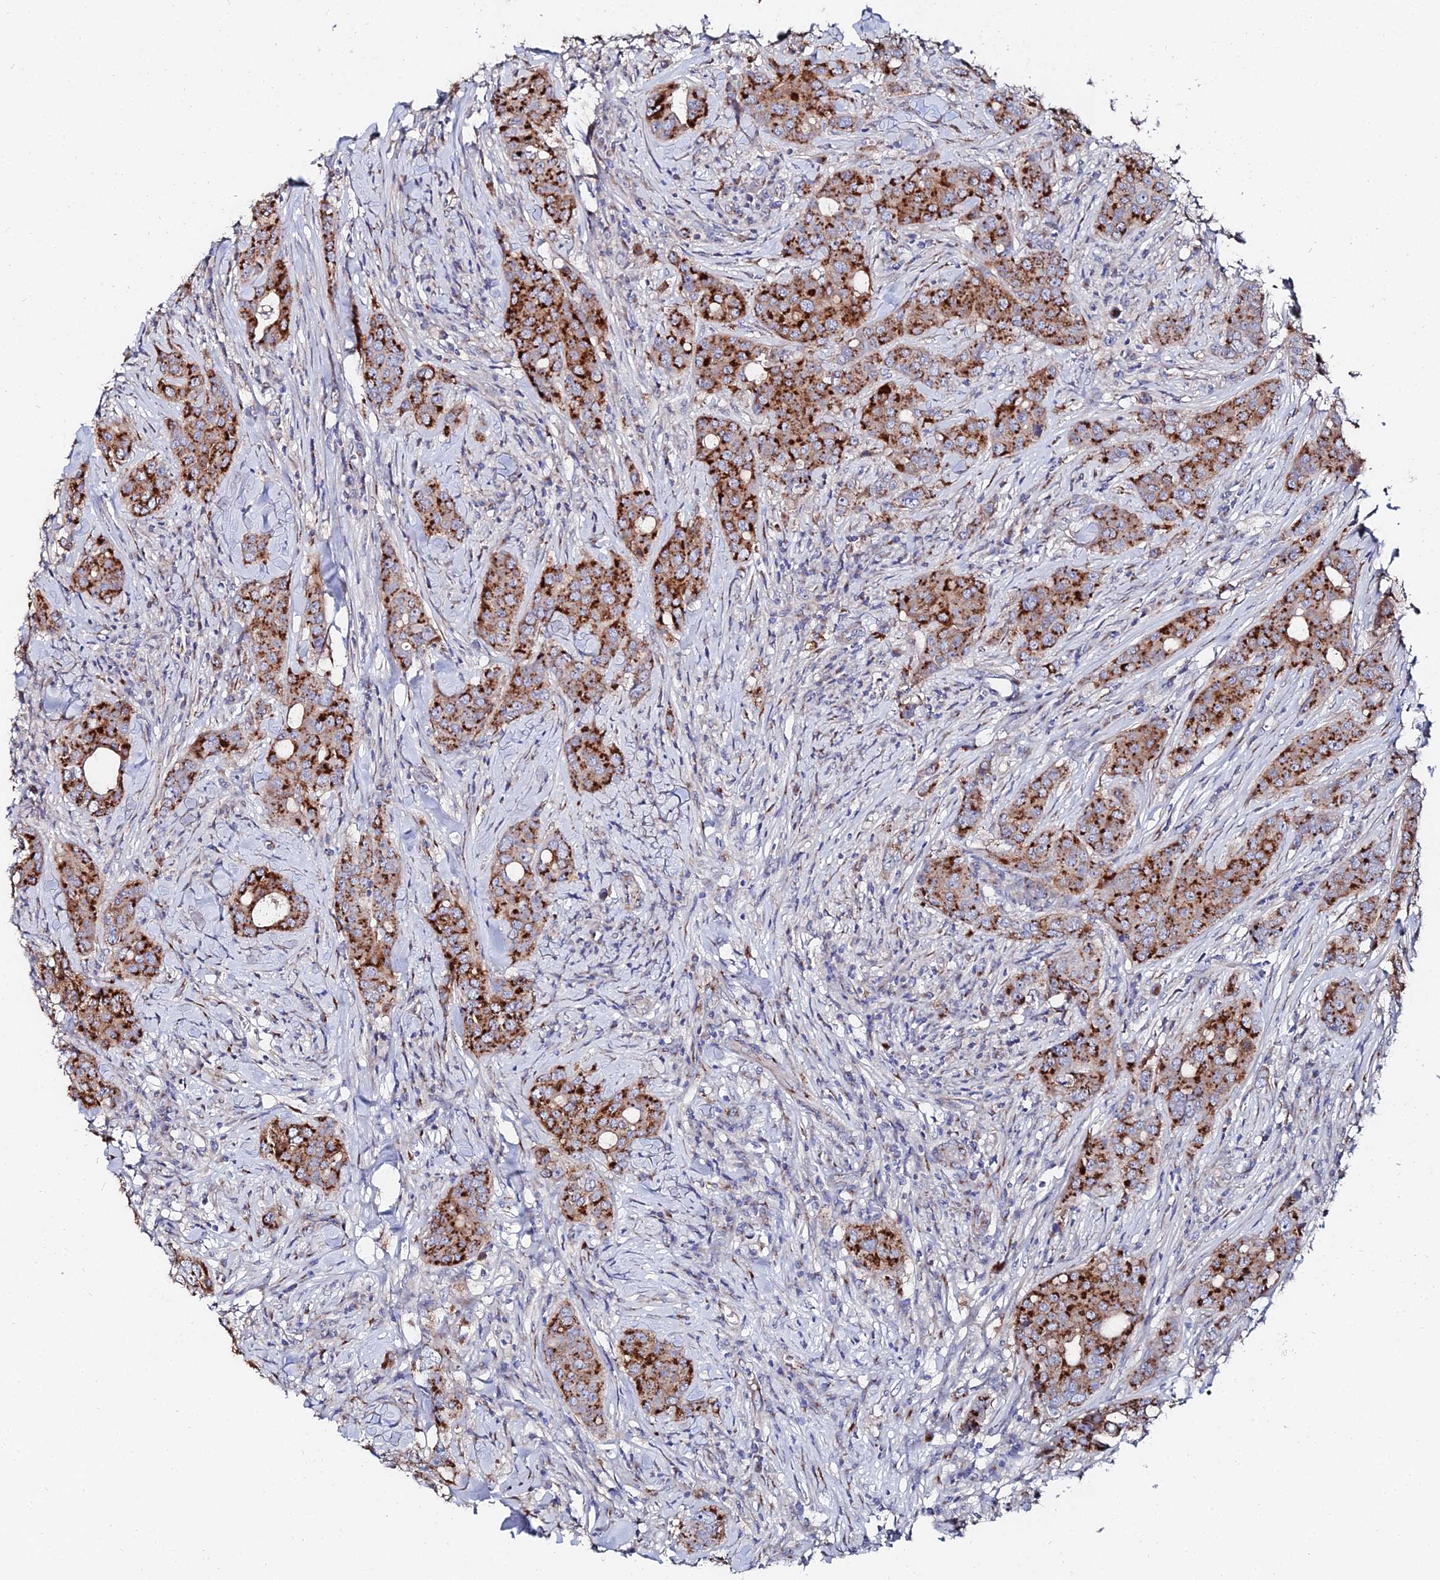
{"staining": {"intensity": "strong", "quantity": ">75%", "location": "cytoplasmic/membranous"}, "tissue": "breast cancer", "cell_type": "Tumor cells", "image_type": "cancer", "snomed": [{"axis": "morphology", "description": "Duct carcinoma"}, {"axis": "topography", "description": "Breast"}], "caption": "Protein staining of breast cancer tissue demonstrates strong cytoplasmic/membranous staining in about >75% of tumor cells.", "gene": "BORCS8", "patient": {"sex": "female", "age": 43}}